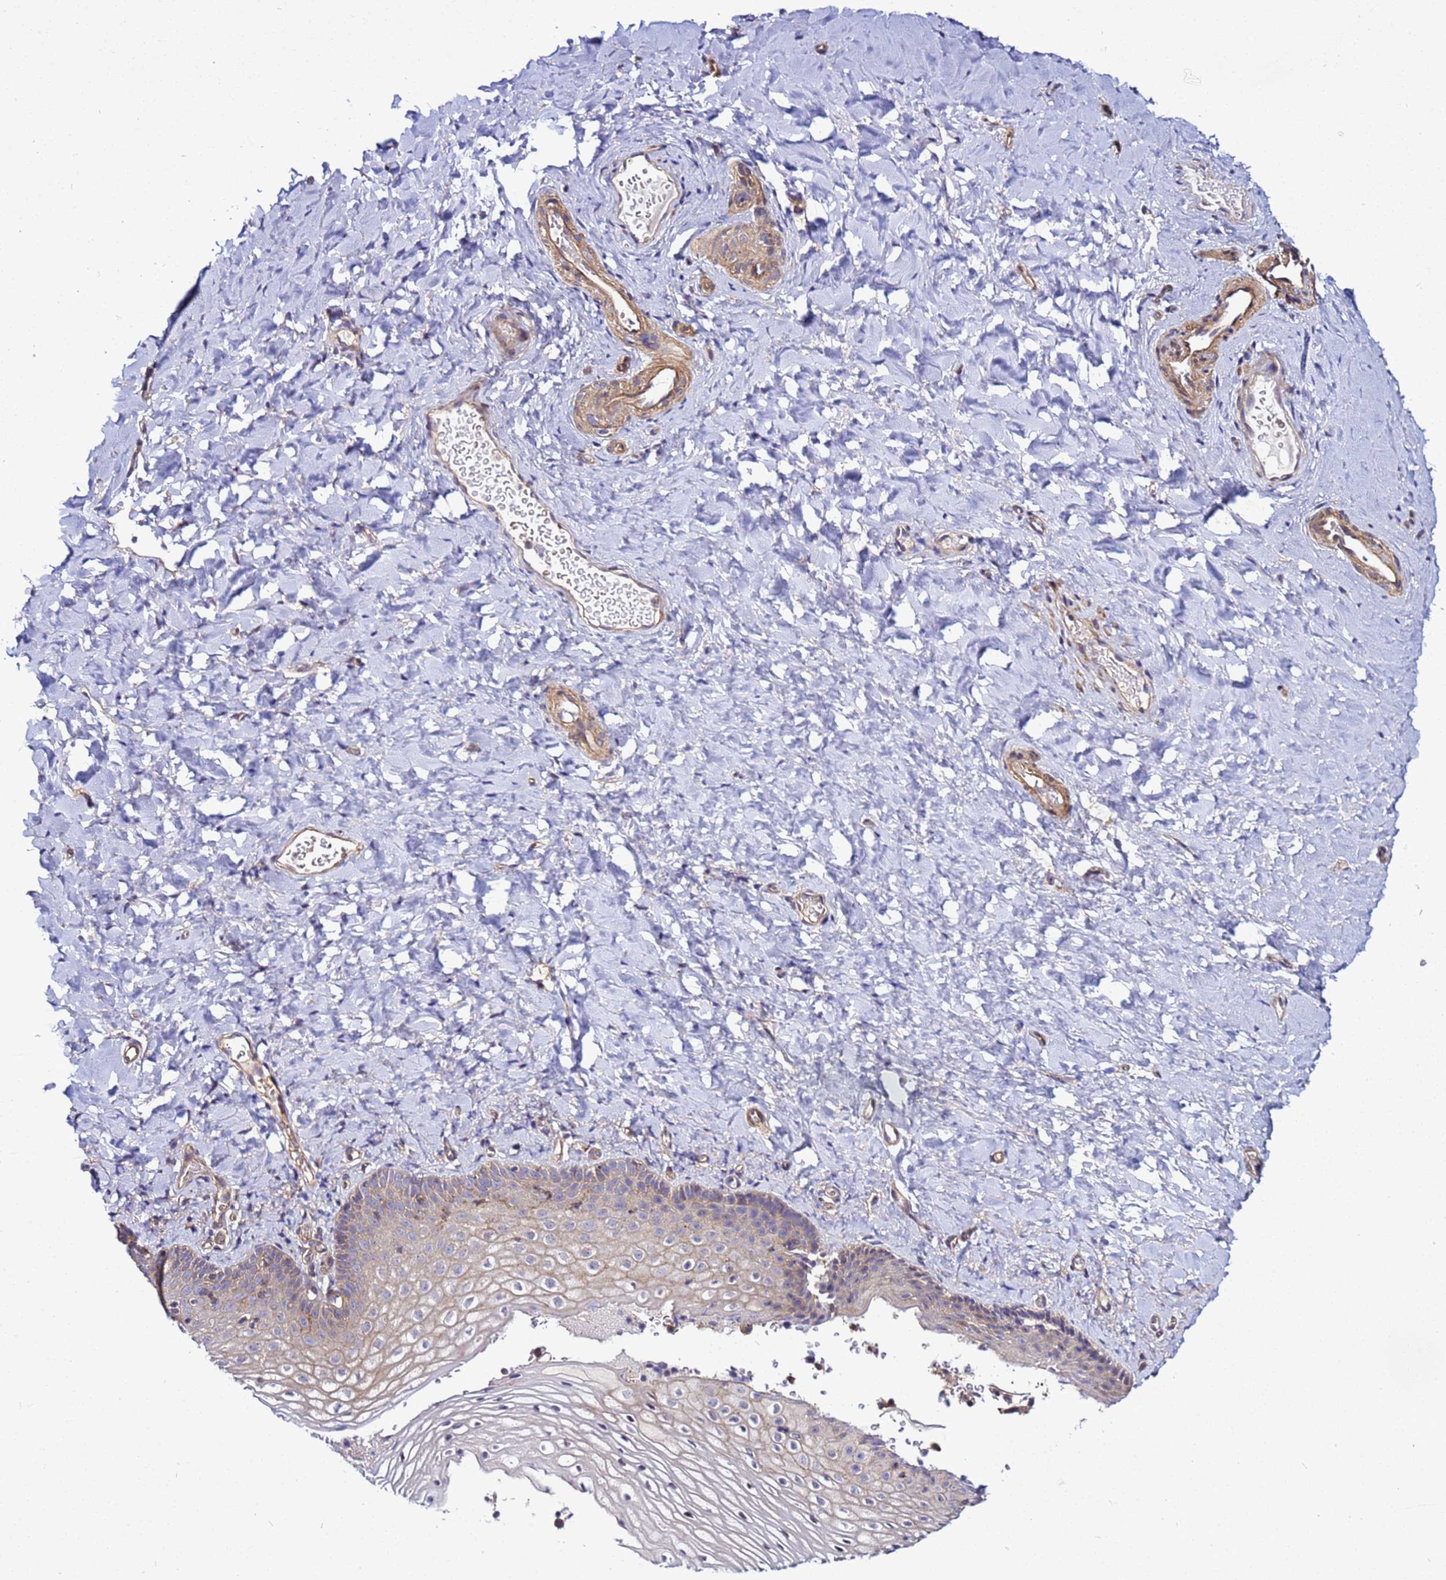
{"staining": {"intensity": "weak", "quantity": "25%-75%", "location": "cytoplasmic/membranous"}, "tissue": "vagina", "cell_type": "Squamous epithelial cells", "image_type": "normal", "snomed": [{"axis": "morphology", "description": "Normal tissue, NOS"}, {"axis": "topography", "description": "Vagina"}], "caption": "Unremarkable vagina displays weak cytoplasmic/membranous positivity in approximately 25%-75% of squamous epithelial cells.", "gene": "STK38L", "patient": {"sex": "female", "age": 60}}